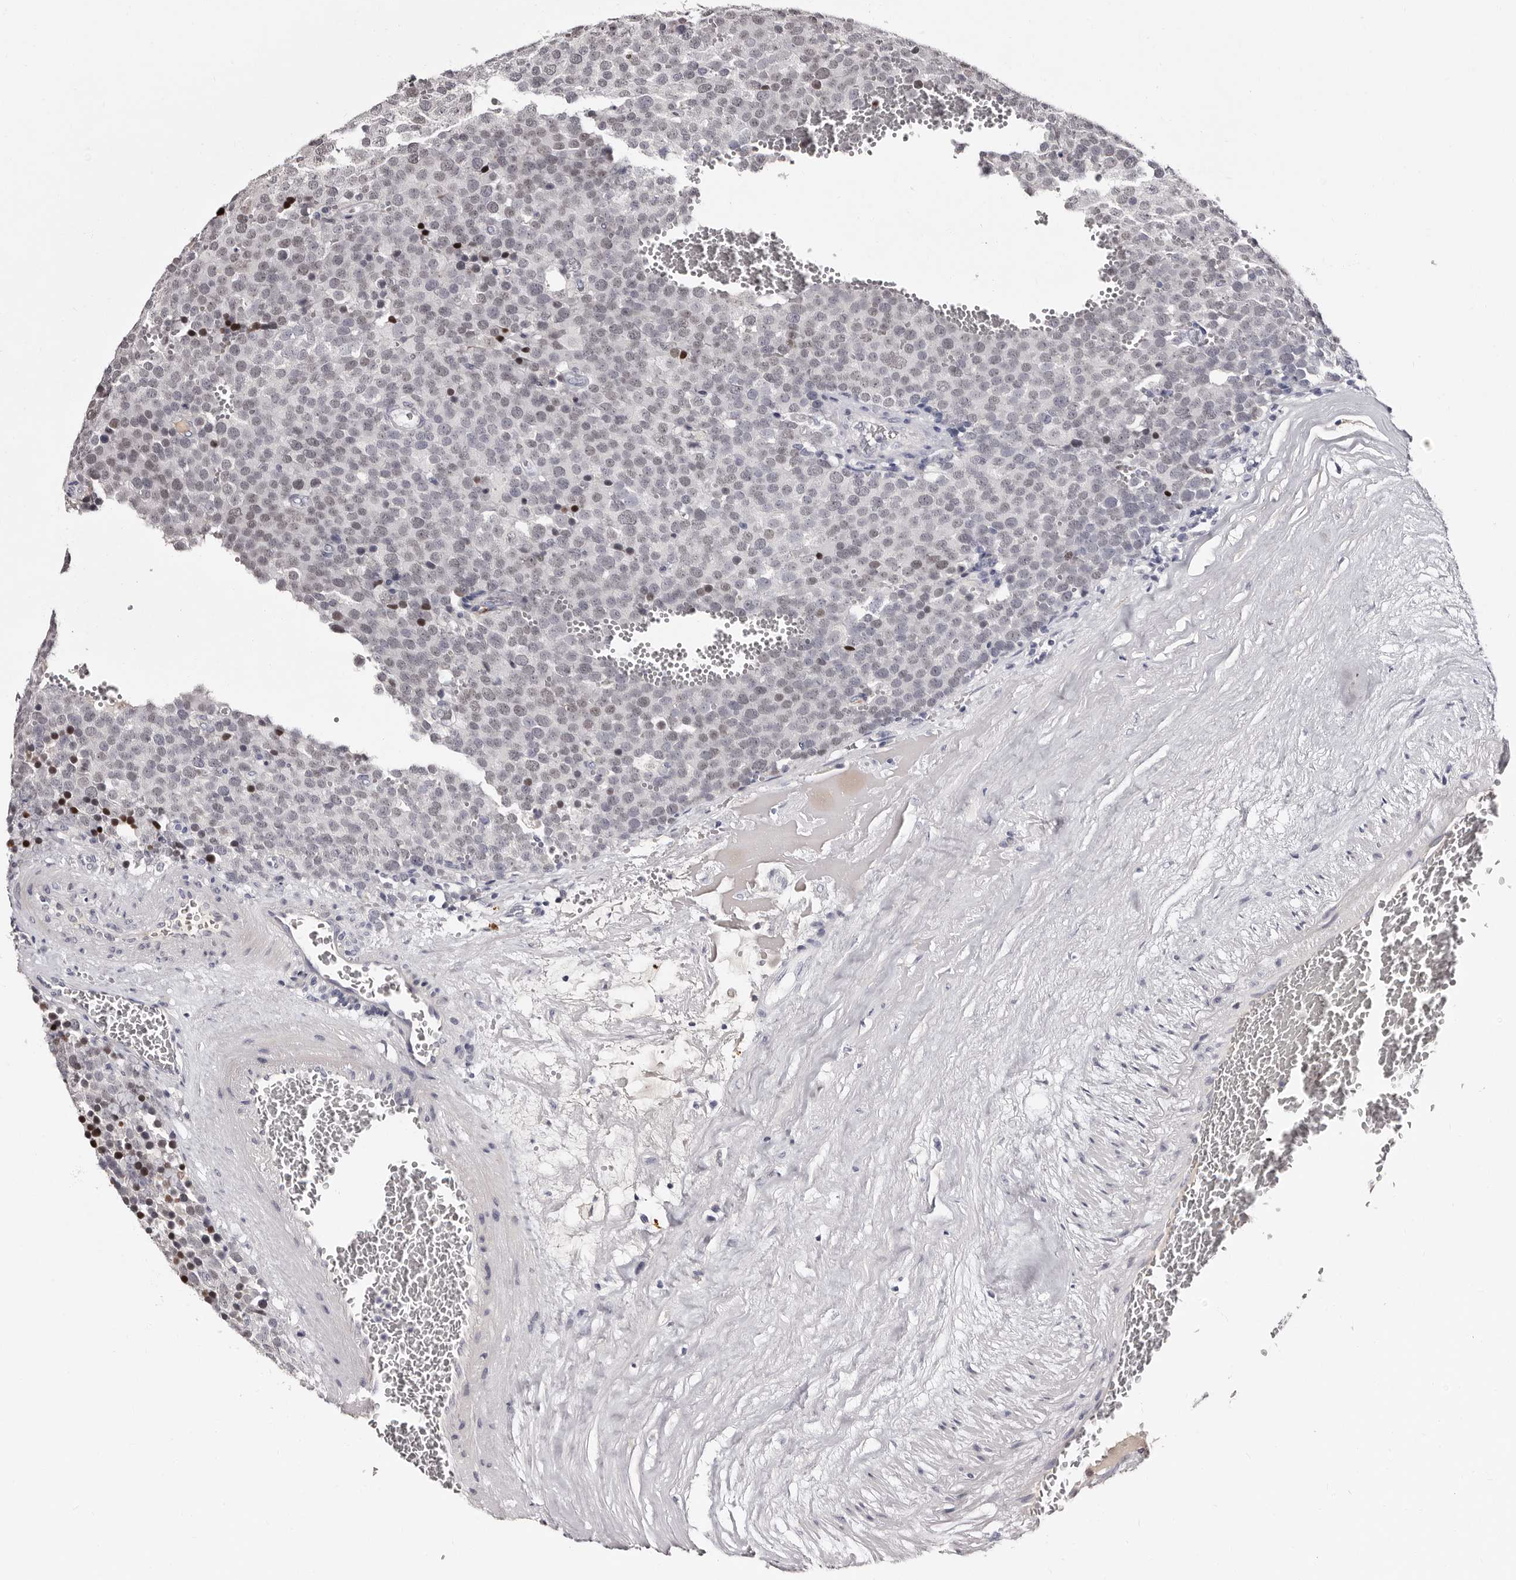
{"staining": {"intensity": "weak", "quantity": "<25%", "location": "nuclear"}, "tissue": "testis cancer", "cell_type": "Tumor cells", "image_type": "cancer", "snomed": [{"axis": "morphology", "description": "Seminoma, NOS"}, {"axis": "topography", "description": "Testis"}], "caption": "High power microscopy micrograph of an immunohistochemistry image of testis cancer (seminoma), revealing no significant expression in tumor cells. (DAB (3,3'-diaminobenzidine) immunohistochemistry, high magnification).", "gene": "TBC1D22B", "patient": {"sex": "male", "age": 71}}